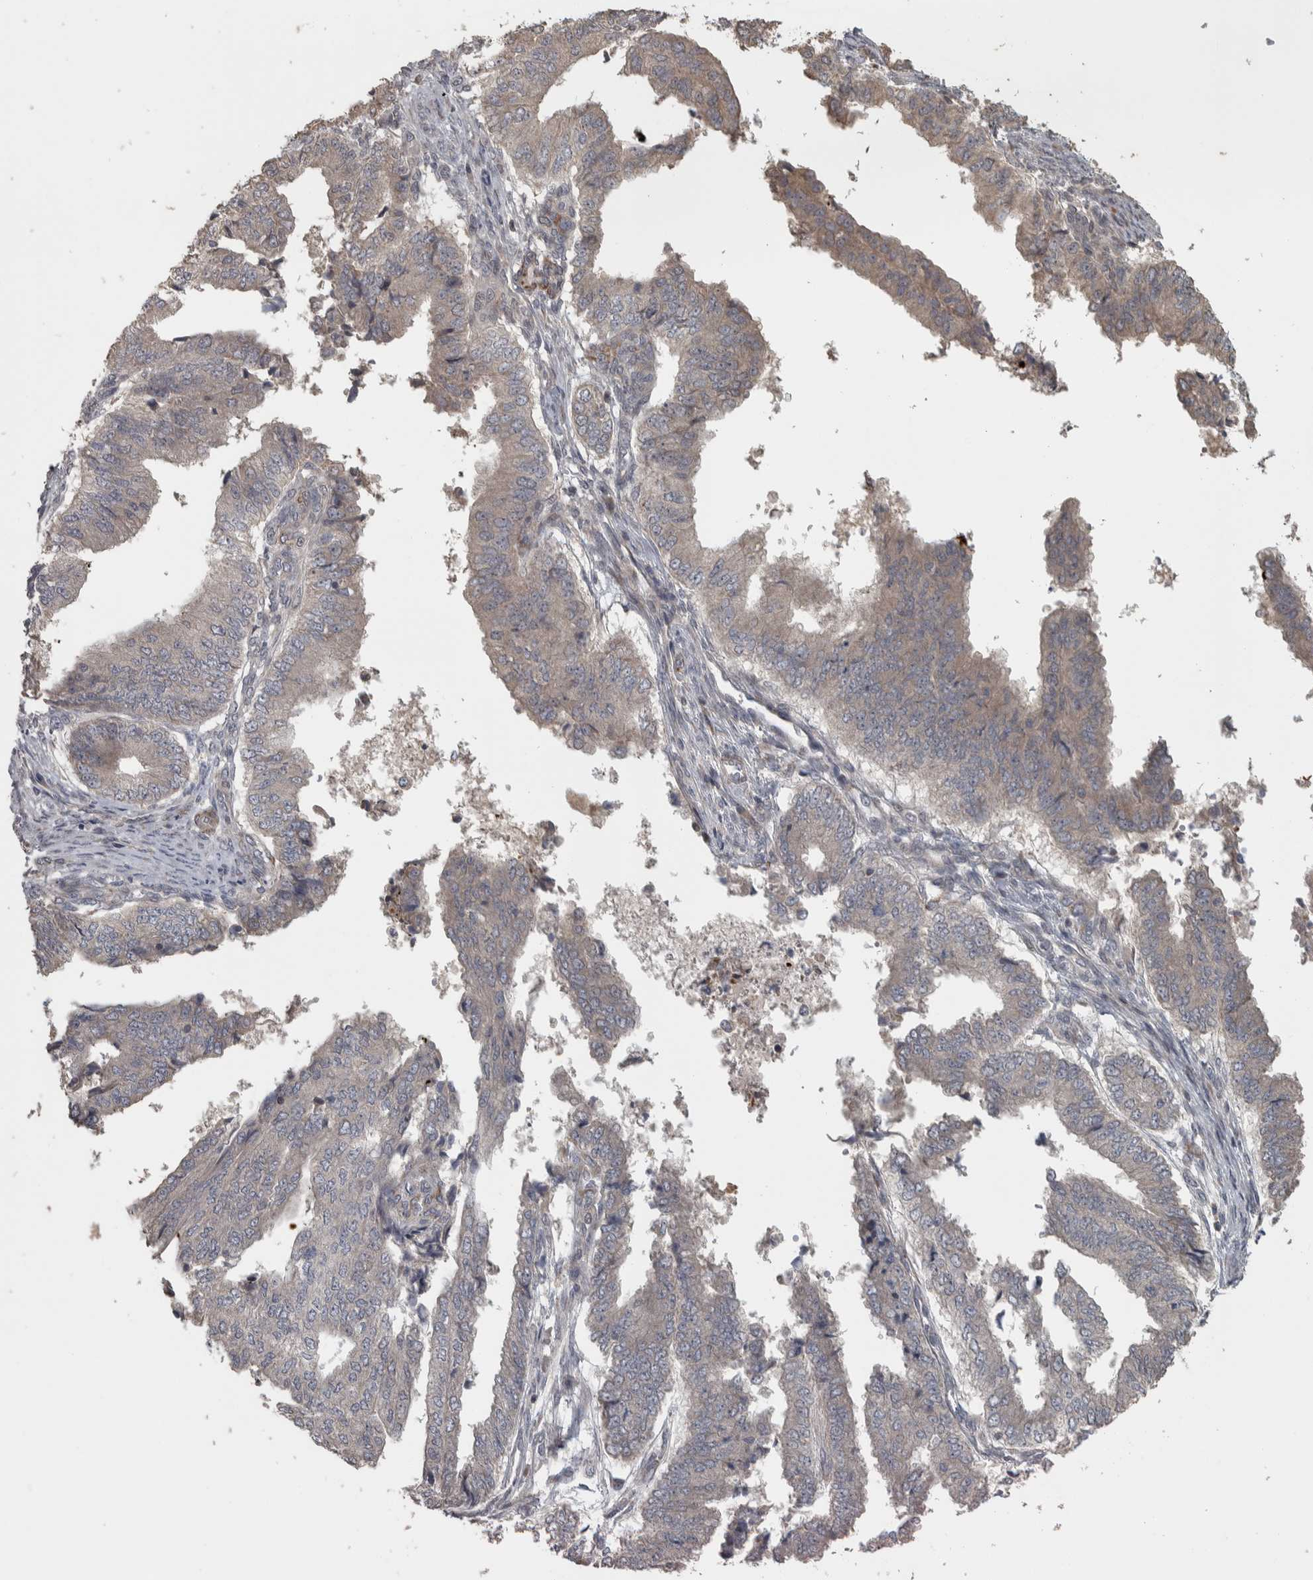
{"staining": {"intensity": "weak", "quantity": "<25%", "location": "cytoplasmic/membranous"}, "tissue": "endometrial cancer", "cell_type": "Tumor cells", "image_type": "cancer", "snomed": [{"axis": "morphology", "description": "Polyp, NOS"}, {"axis": "morphology", "description": "Adenocarcinoma, NOS"}, {"axis": "morphology", "description": "Adenoma, NOS"}, {"axis": "topography", "description": "Endometrium"}], "caption": "This is a histopathology image of immunohistochemistry staining of endometrial adenocarcinoma, which shows no staining in tumor cells.", "gene": "ERAL1", "patient": {"sex": "female", "age": 79}}